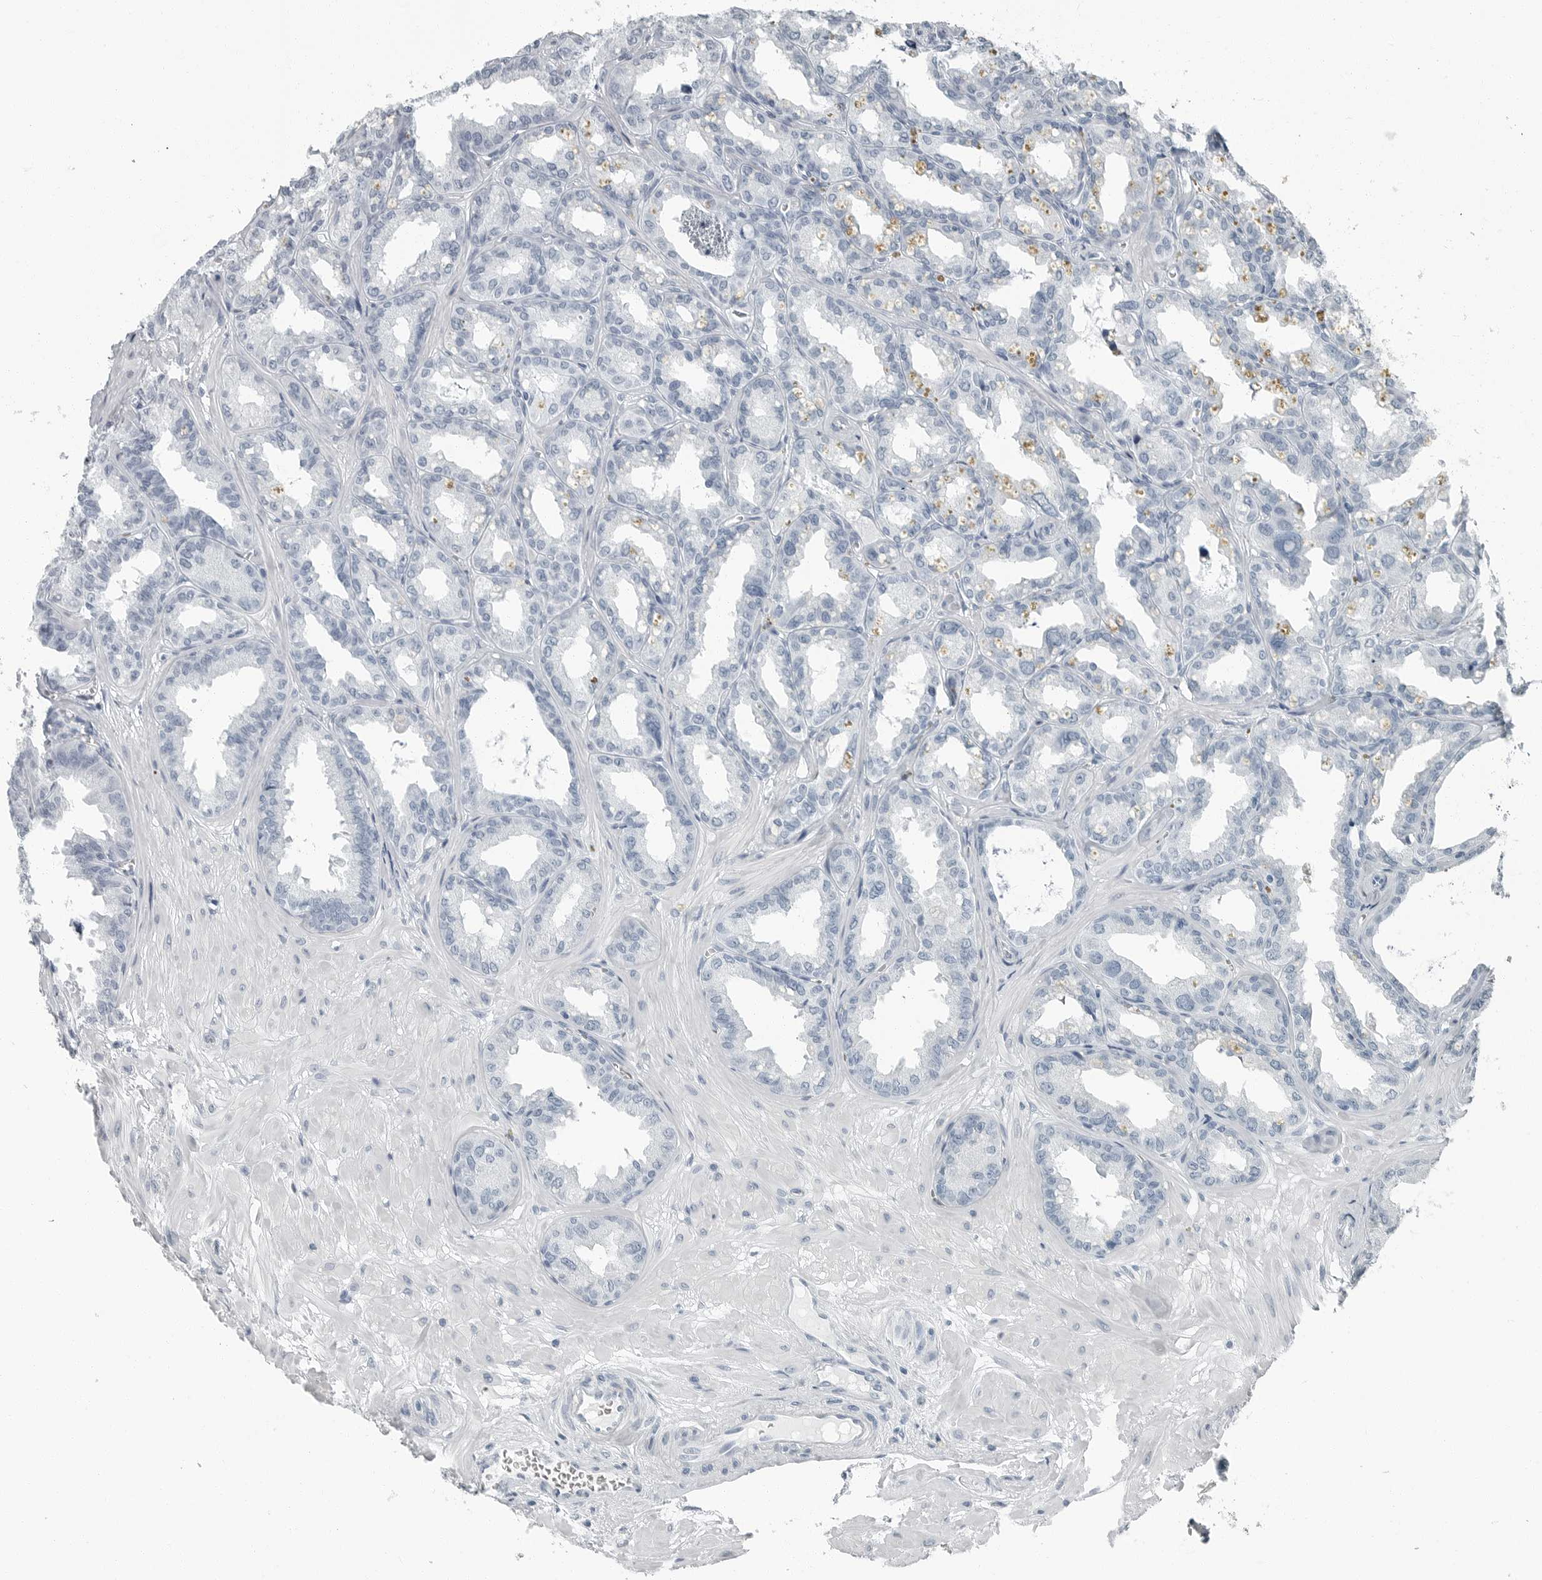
{"staining": {"intensity": "negative", "quantity": "none", "location": "none"}, "tissue": "seminal vesicle", "cell_type": "Glandular cells", "image_type": "normal", "snomed": [{"axis": "morphology", "description": "Normal tissue, NOS"}, {"axis": "topography", "description": "Prostate"}, {"axis": "topography", "description": "Seminal veicle"}], "caption": "High power microscopy histopathology image of an IHC histopathology image of unremarkable seminal vesicle, revealing no significant staining in glandular cells.", "gene": "FABP6", "patient": {"sex": "male", "age": 51}}